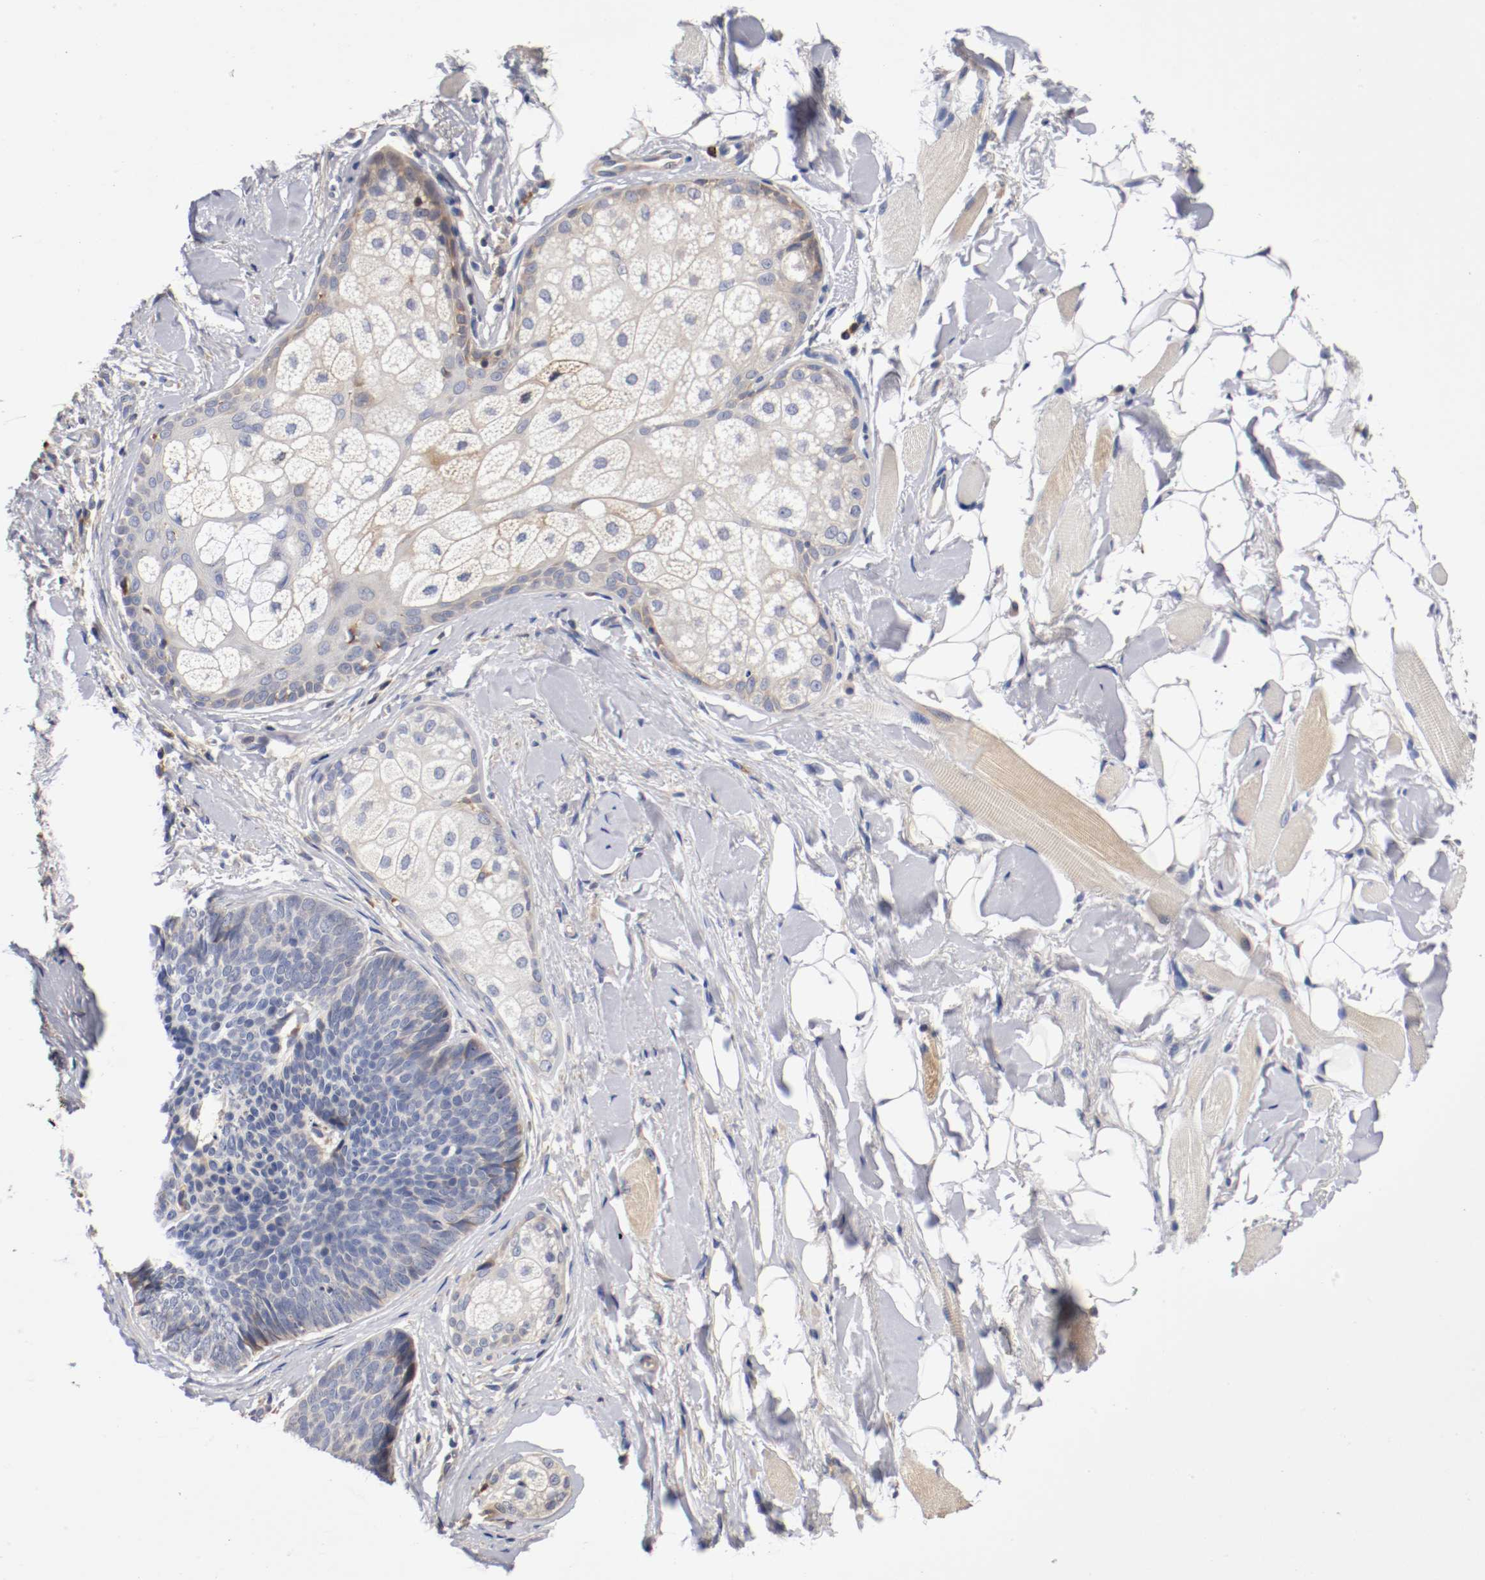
{"staining": {"intensity": "weak", "quantity": "<25%", "location": "cytoplasmic/membranous"}, "tissue": "skin cancer", "cell_type": "Tumor cells", "image_type": "cancer", "snomed": [{"axis": "morphology", "description": "Normal tissue, NOS"}, {"axis": "morphology", "description": "Basal cell carcinoma"}, {"axis": "topography", "description": "Skin"}], "caption": "The image reveals no significant positivity in tumor cells of skin cancer (basal cell carcinoma).", "gene": "TNFSF13", "patient": {"sex": "female", "age": 69}}